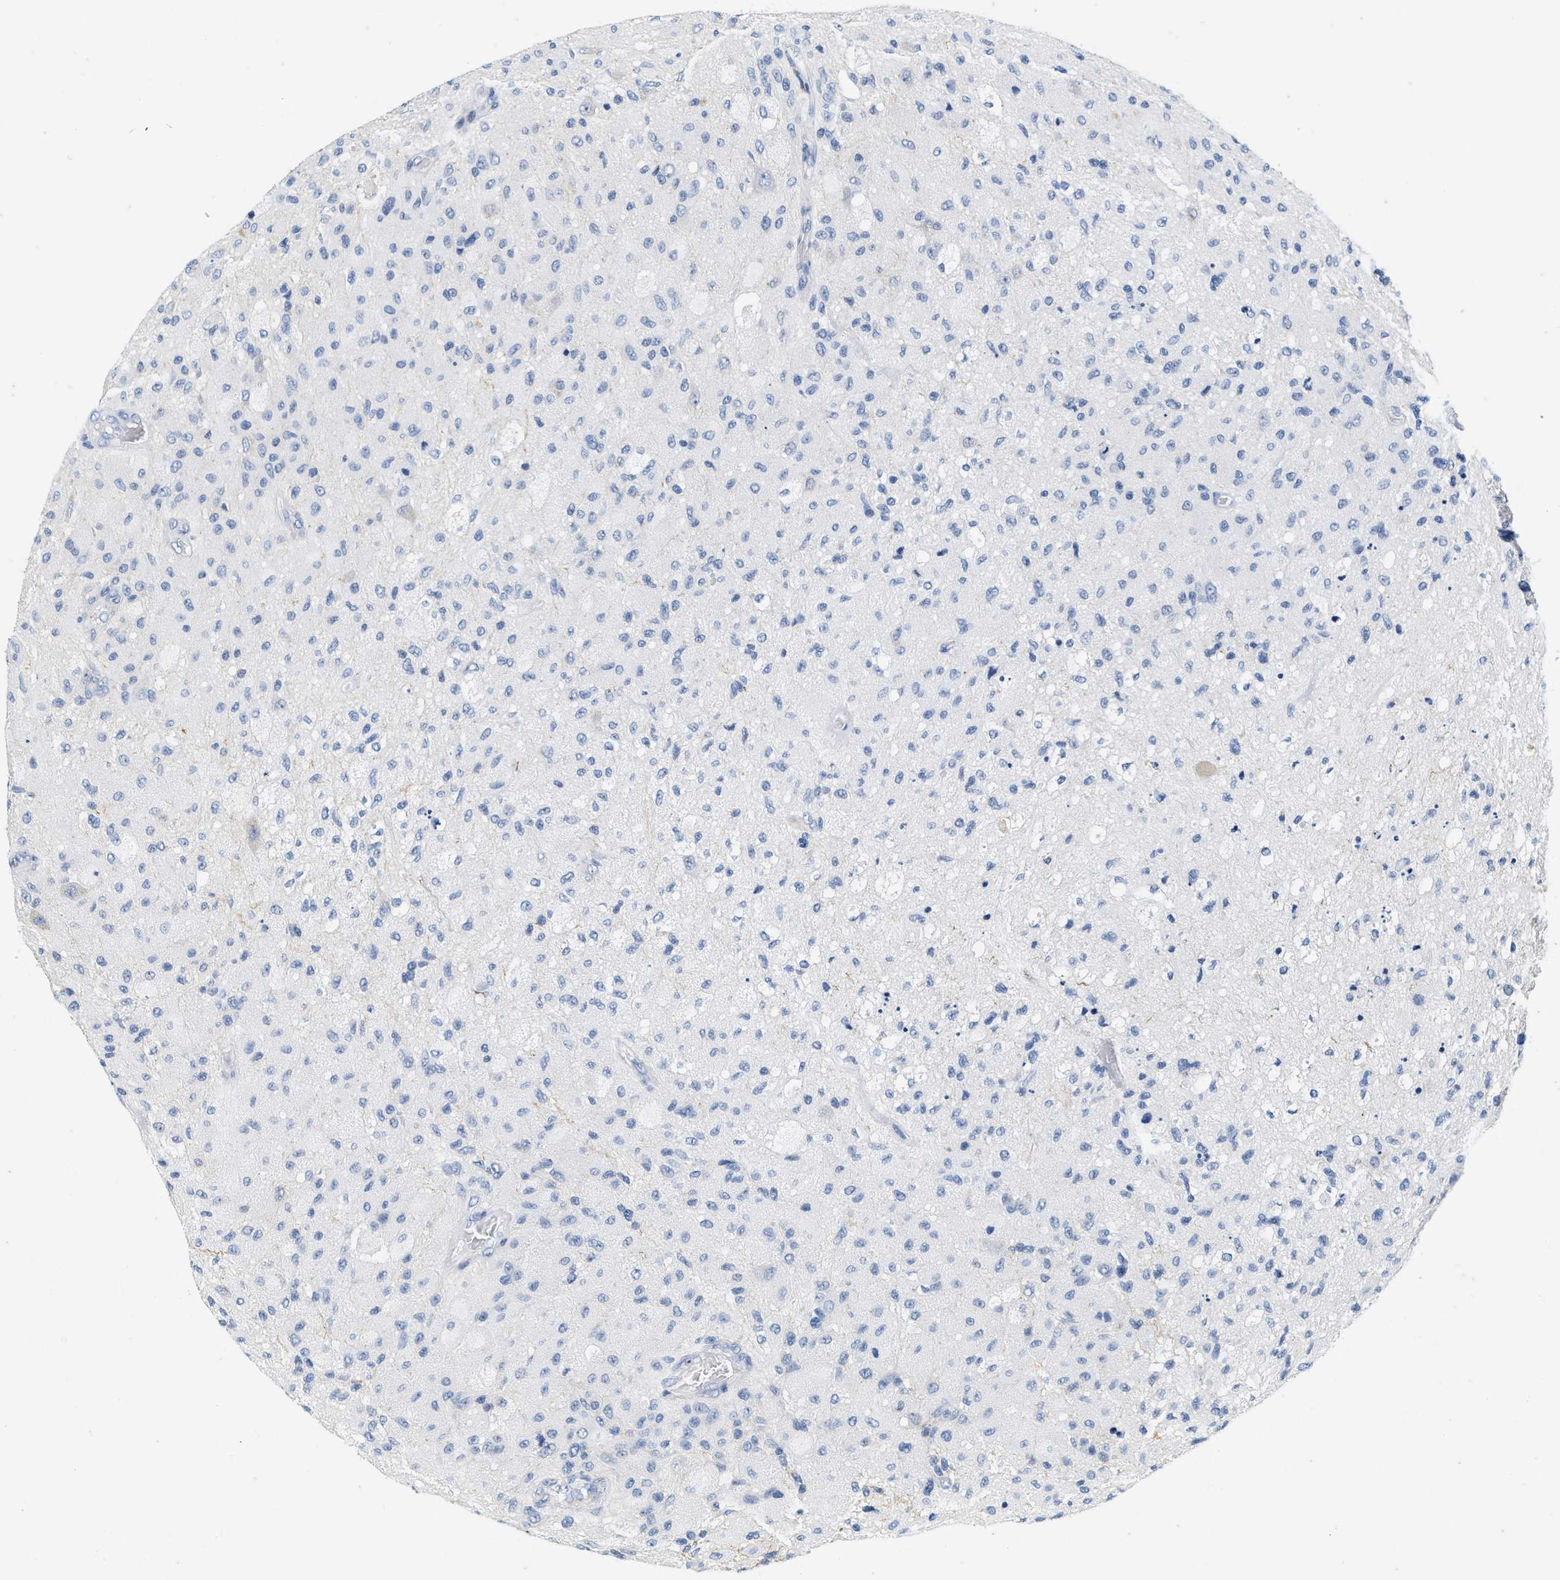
{"staining": {"intensity": "negative", "quantity": "none", "location": "none"}, "tissue": "glioma", "cell_type": "Tumor cells", "image_type": "cancer", "snomed": [{"axis": "morphology", "description": "Normal tissue, NOS"}, {"axis": "morphology", "description": "Glioma, malignant, High grade"}, {"axis": "topography", "description": "Cerebral cortex"}], "caption": "This micrograph is of glioma stained with IHC to label a protein in brown with the nuclei are counter-stained blue. There is no positivity in tumor cells.", "gene": "ABCB11", "patient": {"sex": "male", "age": 77}}